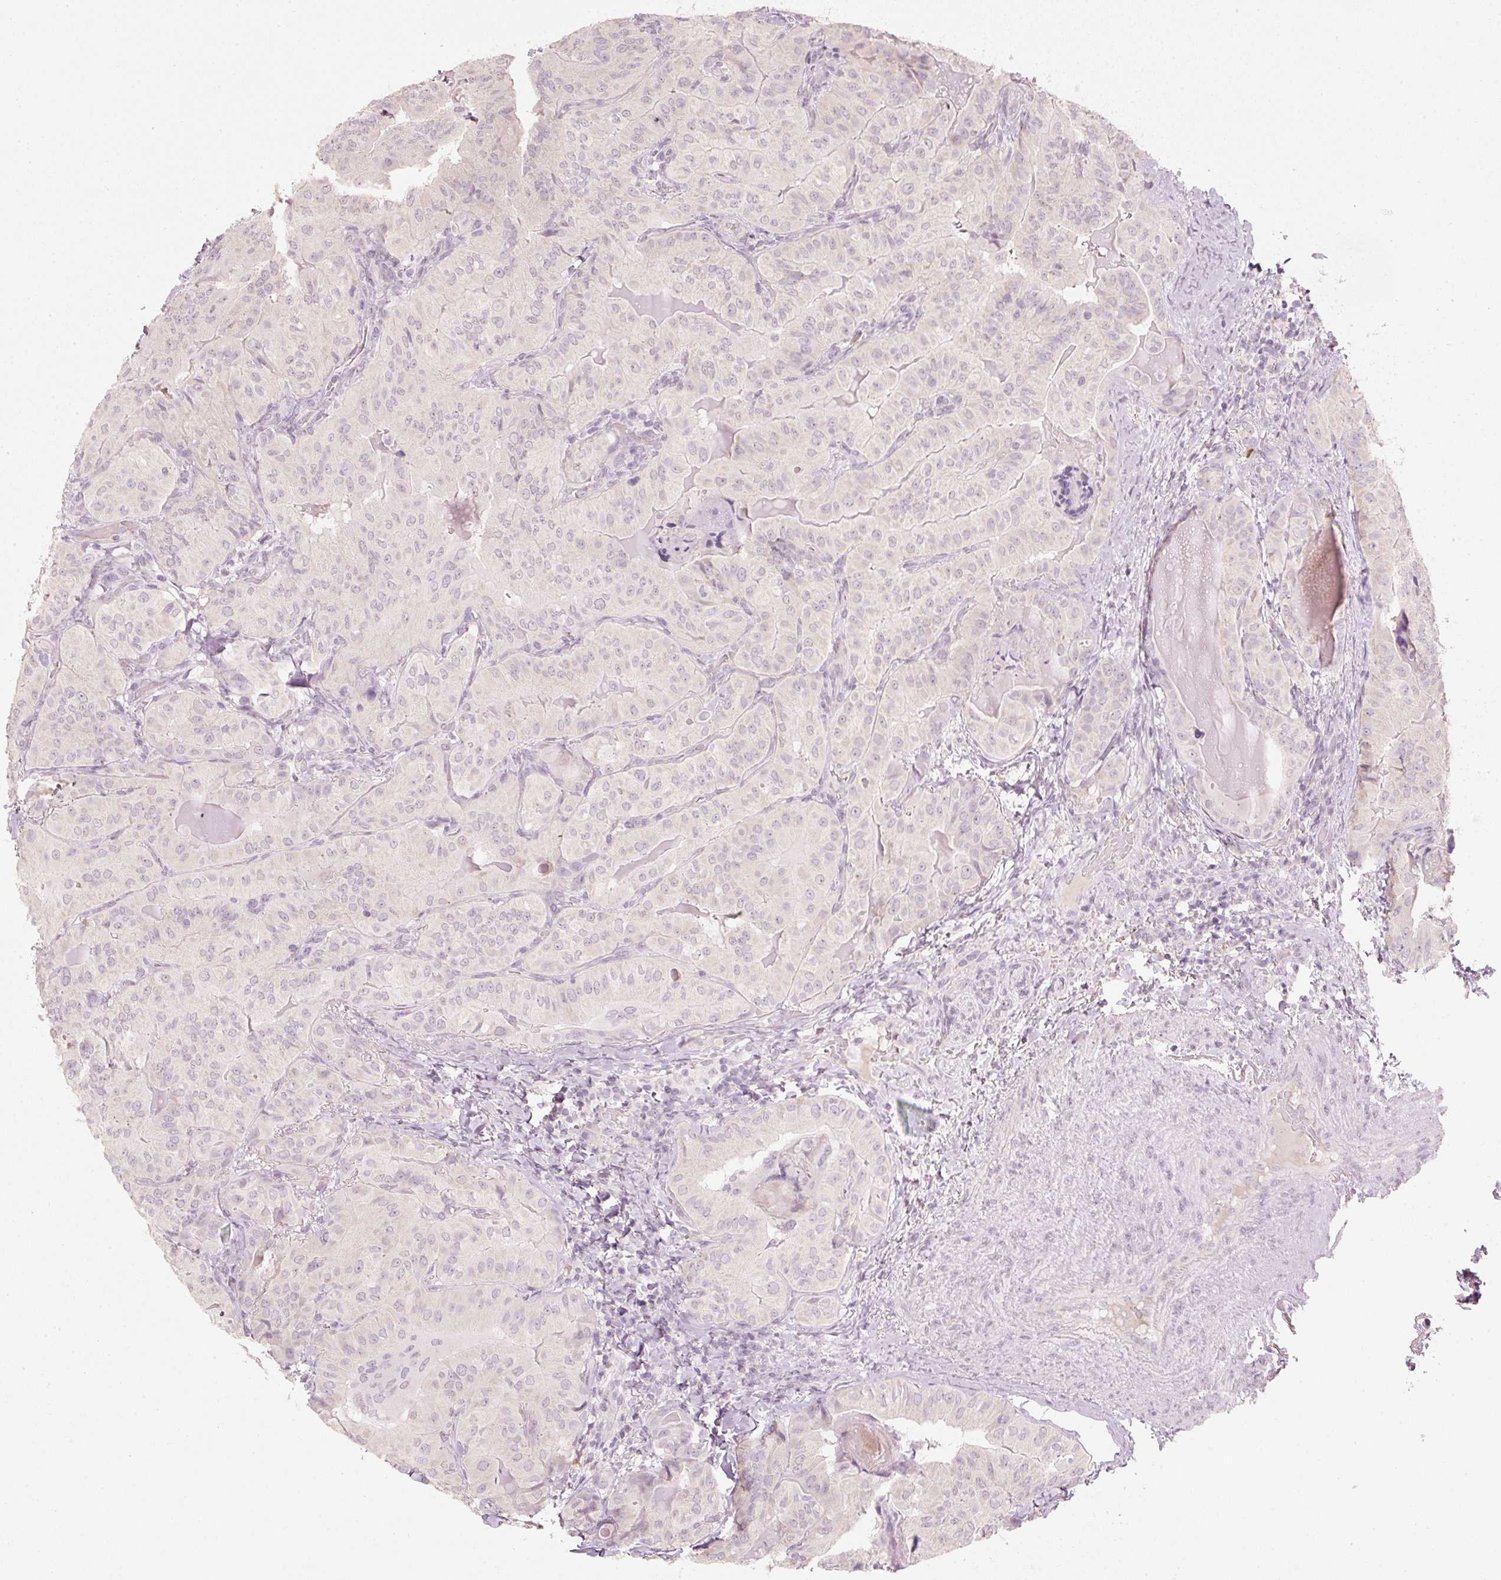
{"staining": {"intensity": "negative", "quantity": "none", "location": "none"}, "tissue": "thyroid cancer", "cell_type": "Tumor cells", "image_type": "cancer", "snomed": [{"axis": "morphology", "description": "Papillary adenocarcinoma, NOS"}, {"axis": "topography", "description": "Thyroid gland"}], "caption": "An immunohistochemistry image of thyroid cancer is shown. There is no staining in tumor cells of thyroid cancer. Brightfield microscopy of IHC stained with DAB (3,3'-diaminobenzidine) (brown) and hematoxylin (blue), captured at high magnification.", "gene": "STEAP1", "patient": {"sex": "female", "age": 68}}